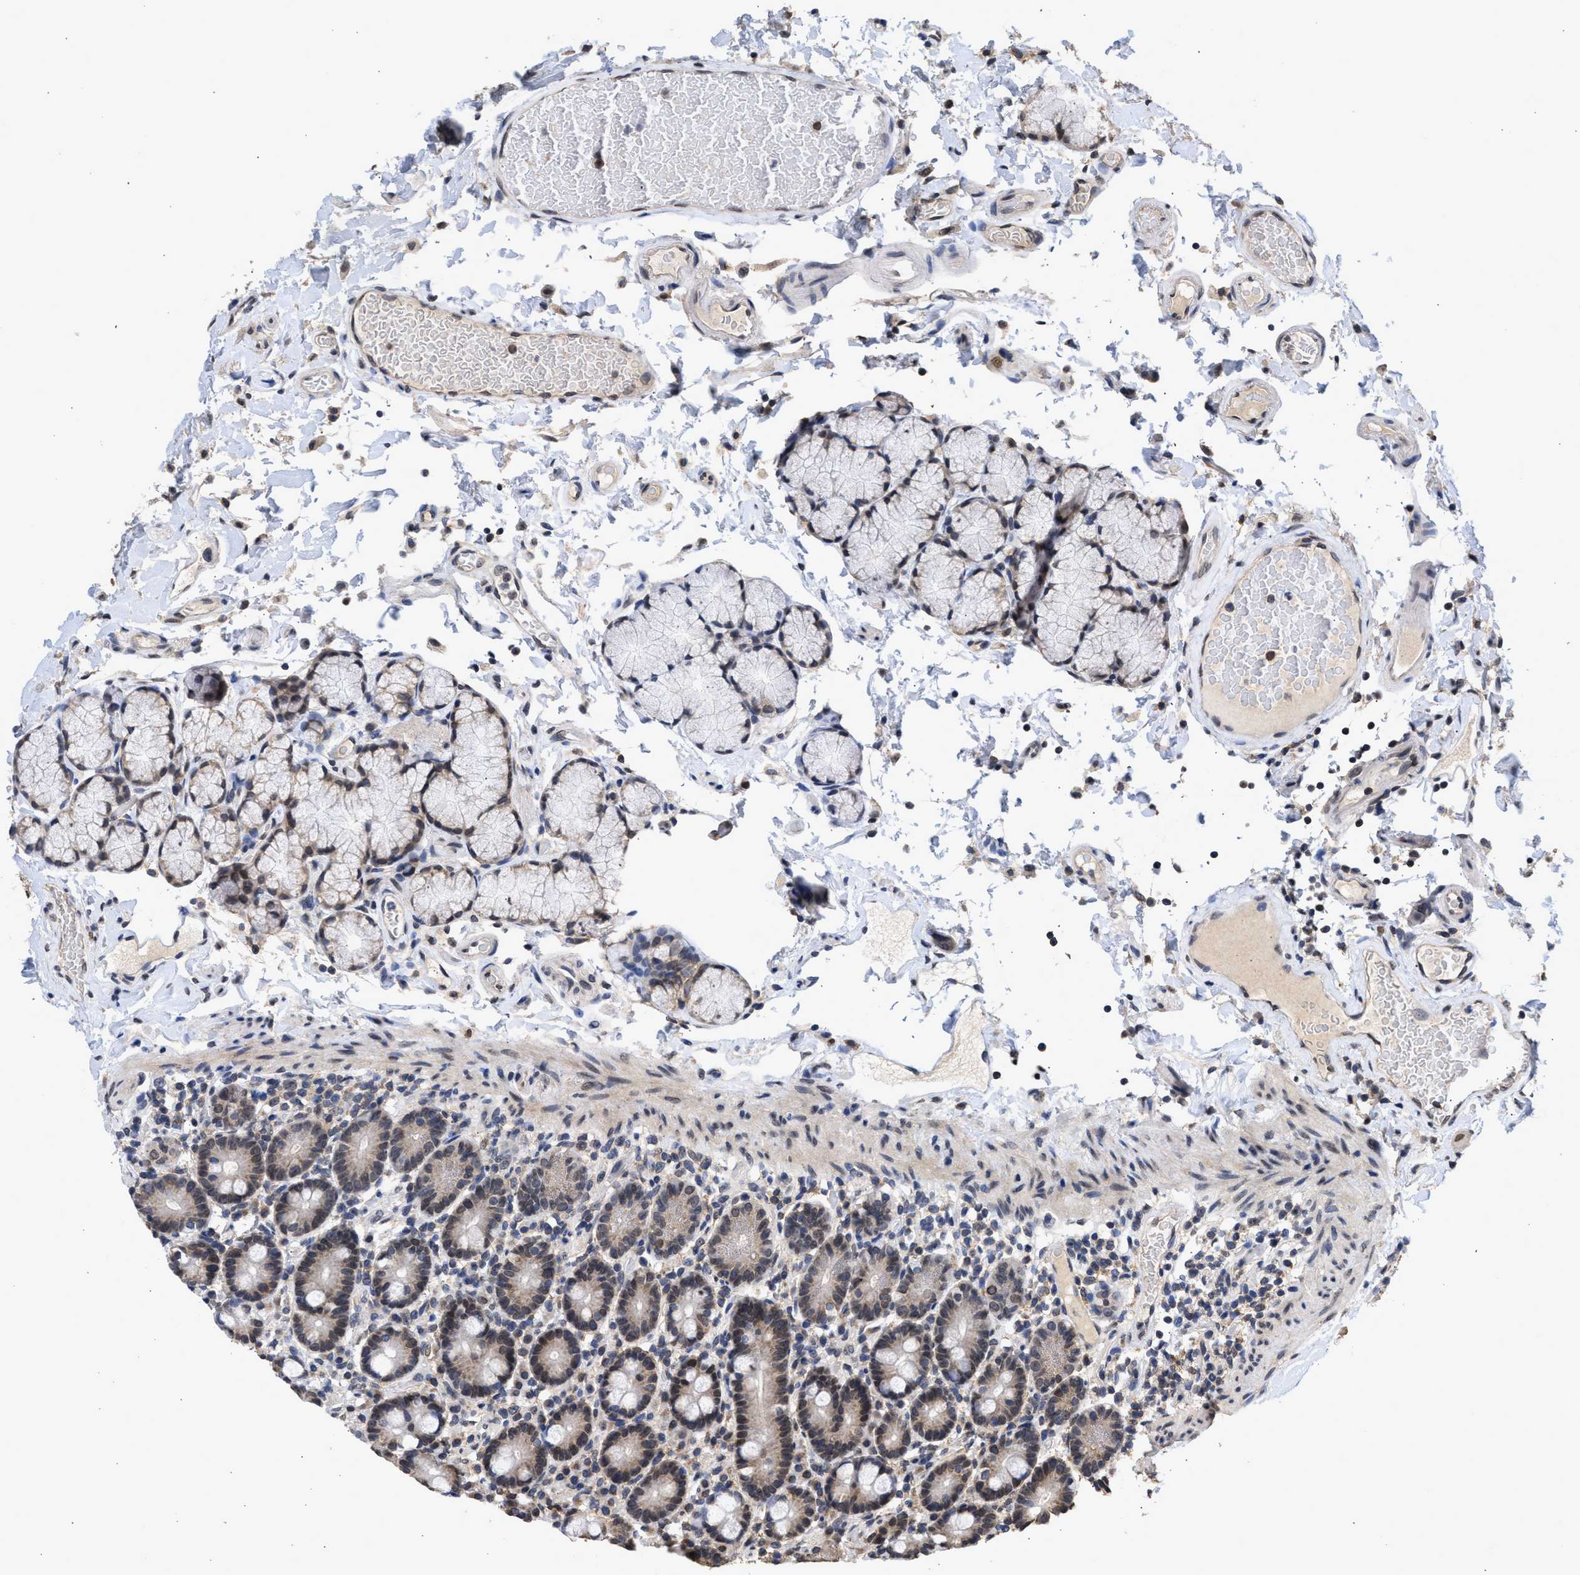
{"staining": {"intensity": "weak", "quantity": "25%-75%", "location": "cytoplasmic/membranous,nuclear"}, "tissue": "duodenum", "cell_type": "Glandular cells", "image_type": "normal", "snomed": [{"axis": "morphology", "description": "Normal tissue, NOS"}, {"axis": "topography", "description": "Small intestine, NOS"}], "caption": "IHC photomicrograph of normal duodenum stained for a protein (brown), which exhibits low levels of weak cytoplasmic/membranous,nuclear staining in approximately 25%-75% of glandular cells.", "gene": "NUP35", "patient": {"sex": "female", "age": 71}}